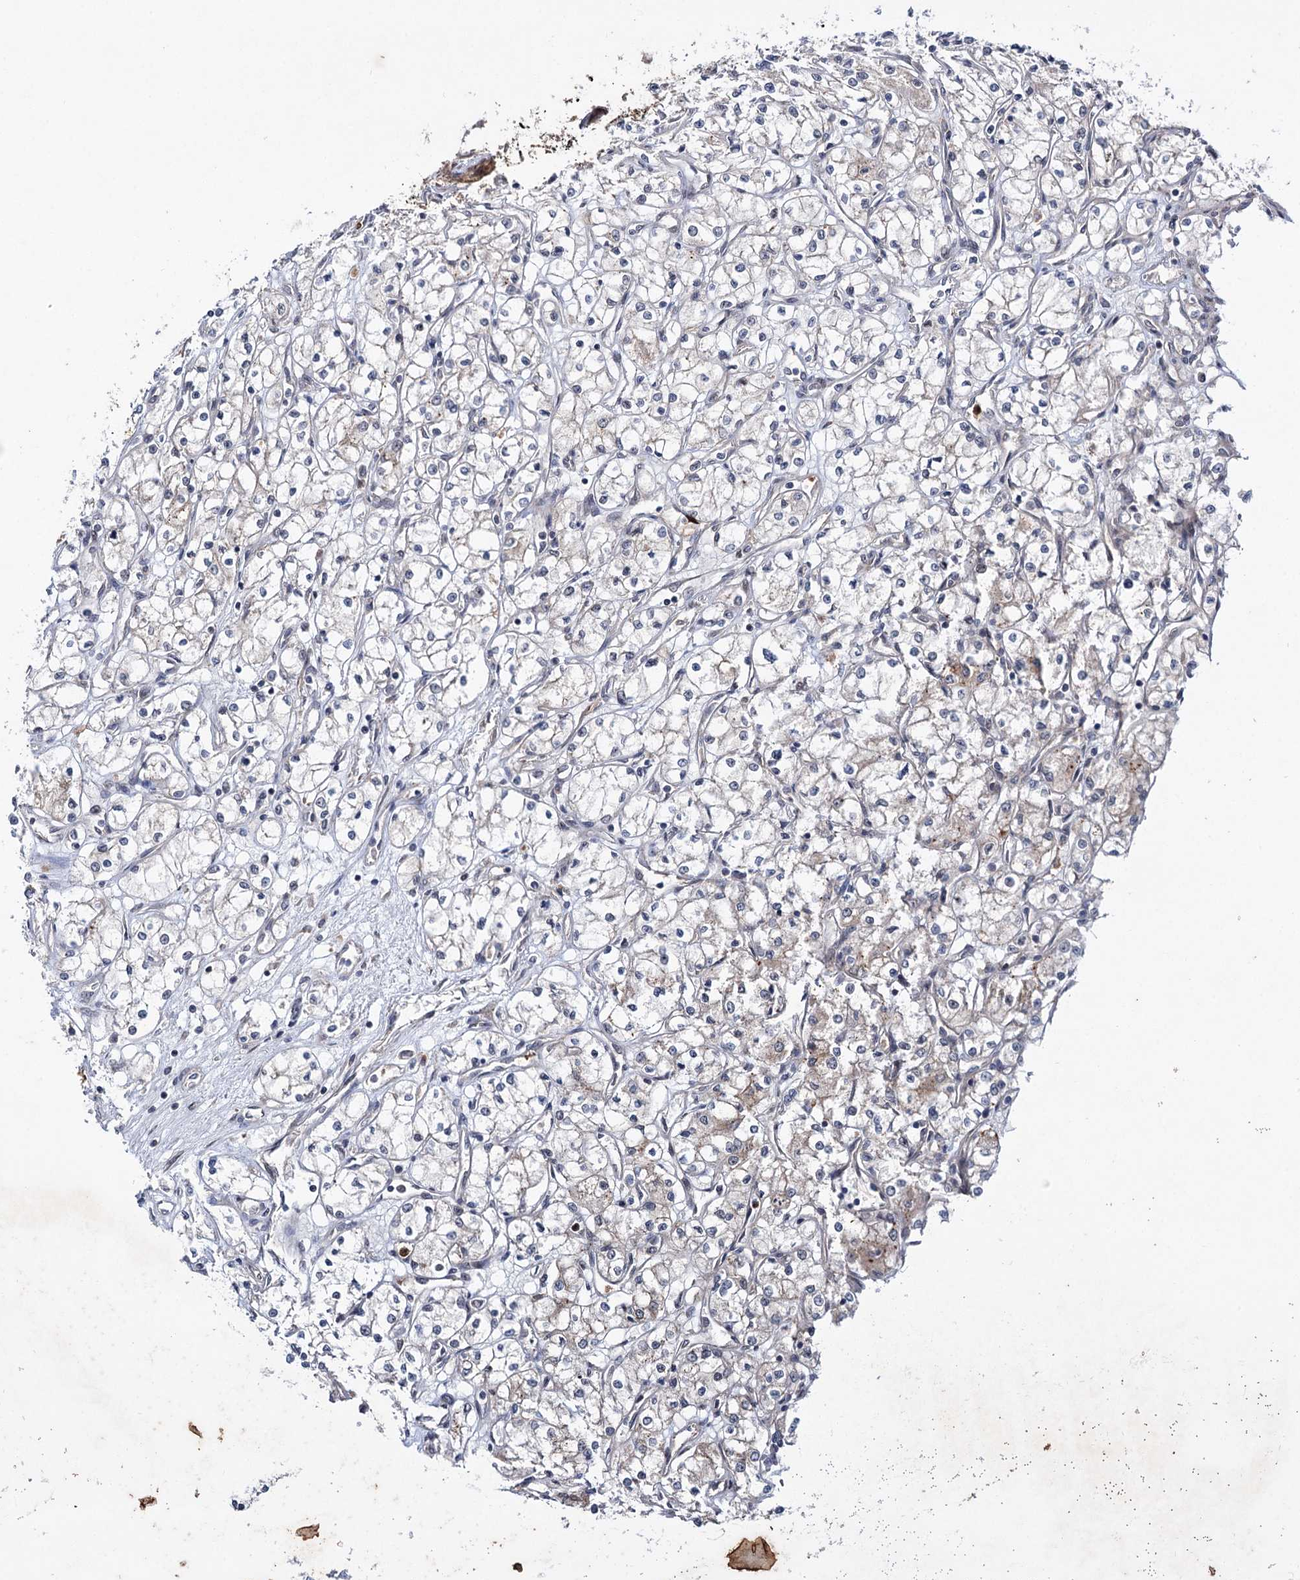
{"staining": {"intensity": "negative", "quantity": "none", "location": "none"}, "tissue": "renal cancer", "cell_type": "Tumor cells", "image_type": "cancer", "snomed": [{"axis": "morphology", "description": "Adenocarcinoma, NOS"}, {"axis": "topography", "description": "Kidney"}], "caption": "Immunohistochemistry image of adenocarcinoma (renal) stained for a protein (brown), which shows no staining in tumor cells. The staining was performed using DAB (3,3'-diaminobenzidine) to visualize the protein expression in brown, while the nuclei were stained in blue with hematoxylin (Magnification: 20x).", "gene": "PTPN3", "patient": {"sex": "male", "age": 59}}